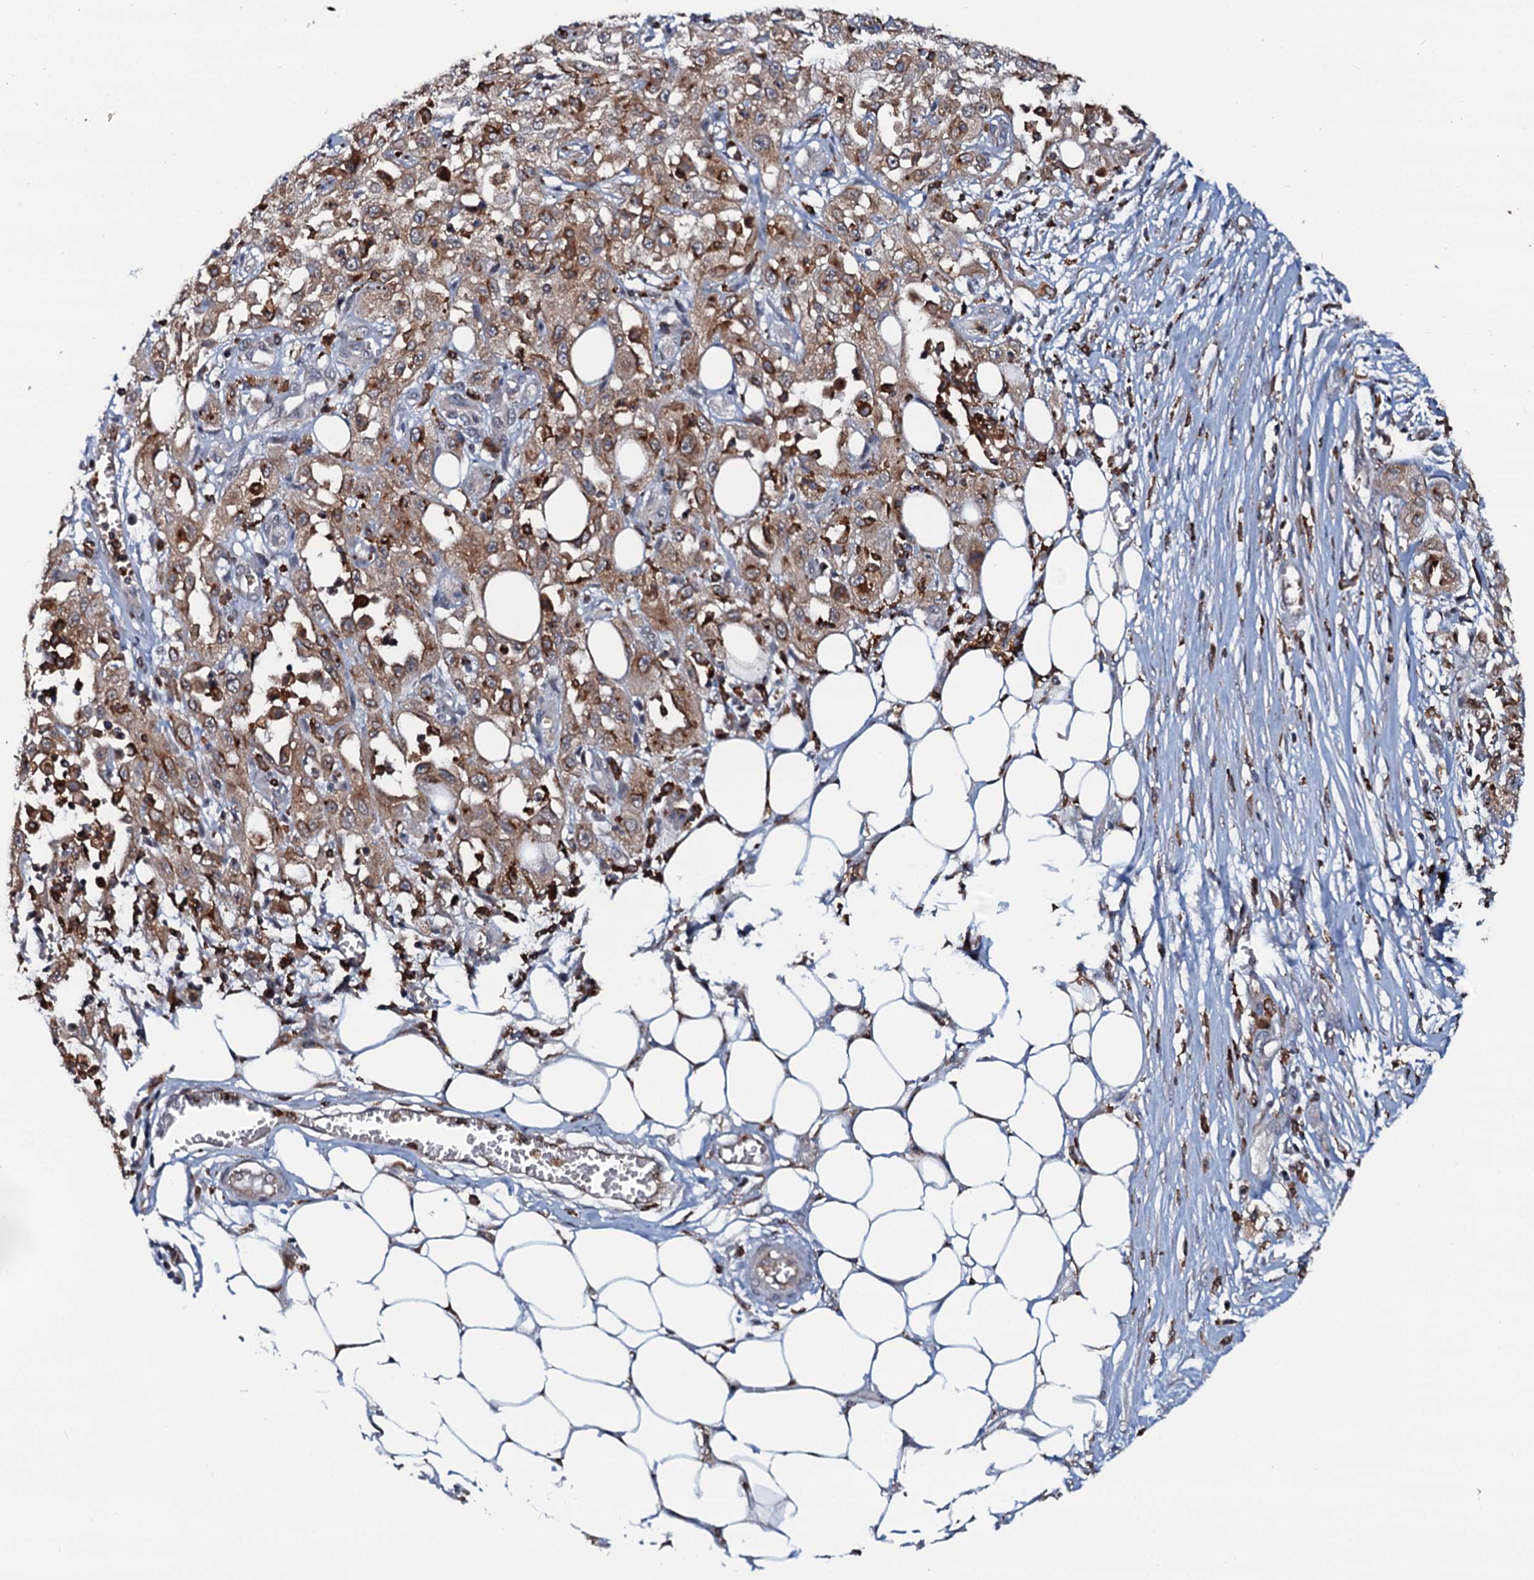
{"staining": {"intensity": "moderate", "quantity": ">75%", "location": "cytoplasmic/membranous"}, "tissue": "skin cancer", "cell_type": "Tumor cells", "image_type": "cancer", "snomed": [{"axis": "morphology", "description": "Squamous cell carcinoma, NOS"}, {"axis": "morphology", "description": "Squamous cell carcinoma, metastatic, NOS"}, {"axis": "topography", "description": "Skin"}, {"axis": "topography", "description": "Lymph node"}], "caption": "Human squamous cell carcinoma (skin) stained with a protein marker demonstrates moderate staining in tumor cells.", "gene": "VAMP8", "patient": {"sex": "male", "age": 75}}